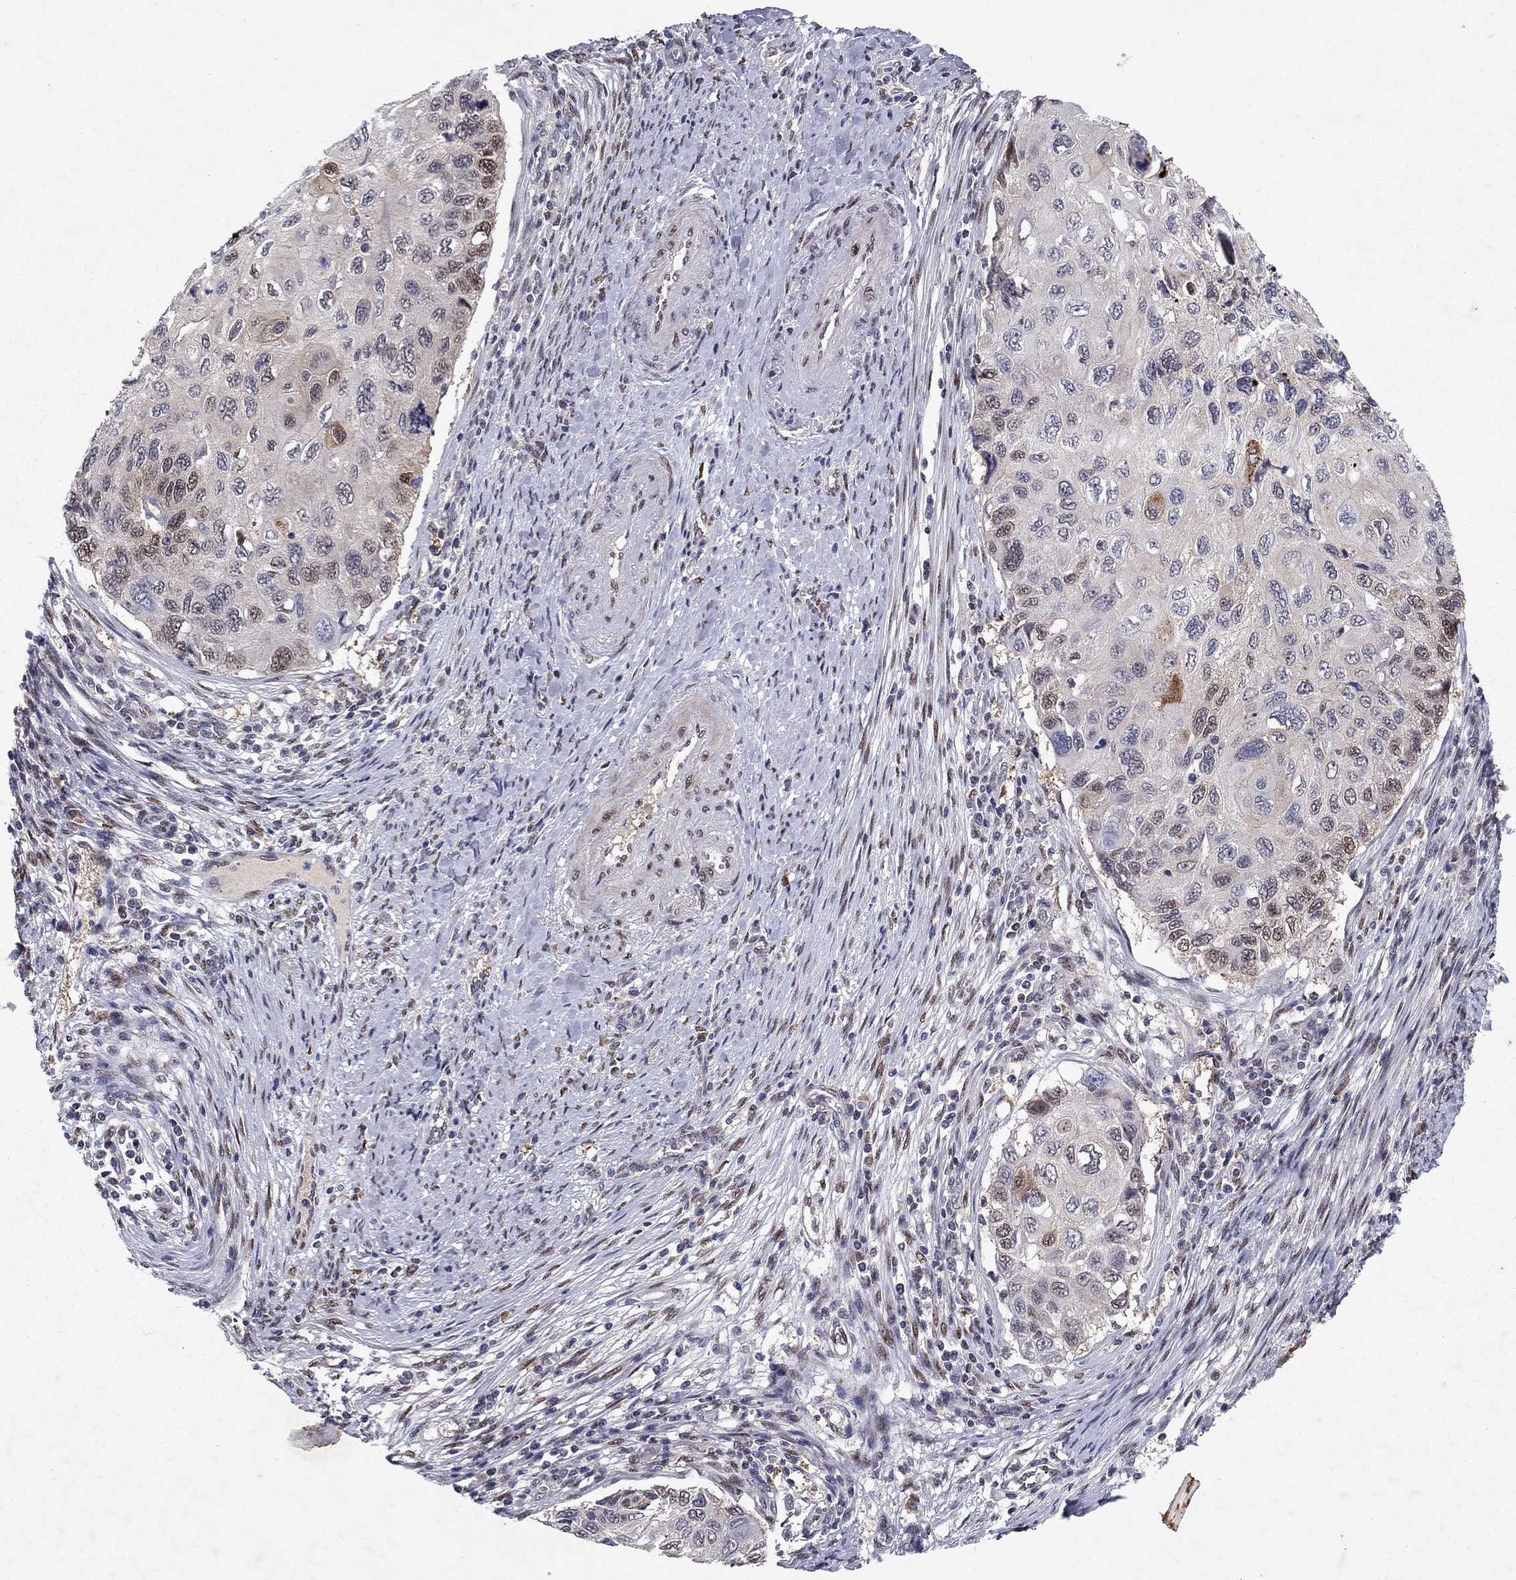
{"staining": {"intensity": "moderate", "quantity": "<25%", "location": "cytoplasmic/membranous"}, "tissue": "cervical cancer", "cell_type": "Tumor cells", "image_type": "cancer", "snomed": [{"axis": "morphology", "description": "Squamous cell carcinoma, NOS"}, {"axis": "topography", "description": "Cervix"}], "caption": "A brown stain highlights moderate cytoplasmic/membranous staining of a protein in squamous cell carcinoma (cervical) tumor cells.", "gene": "CRTC1", "patient": {"sex": "female", "age": 70}}